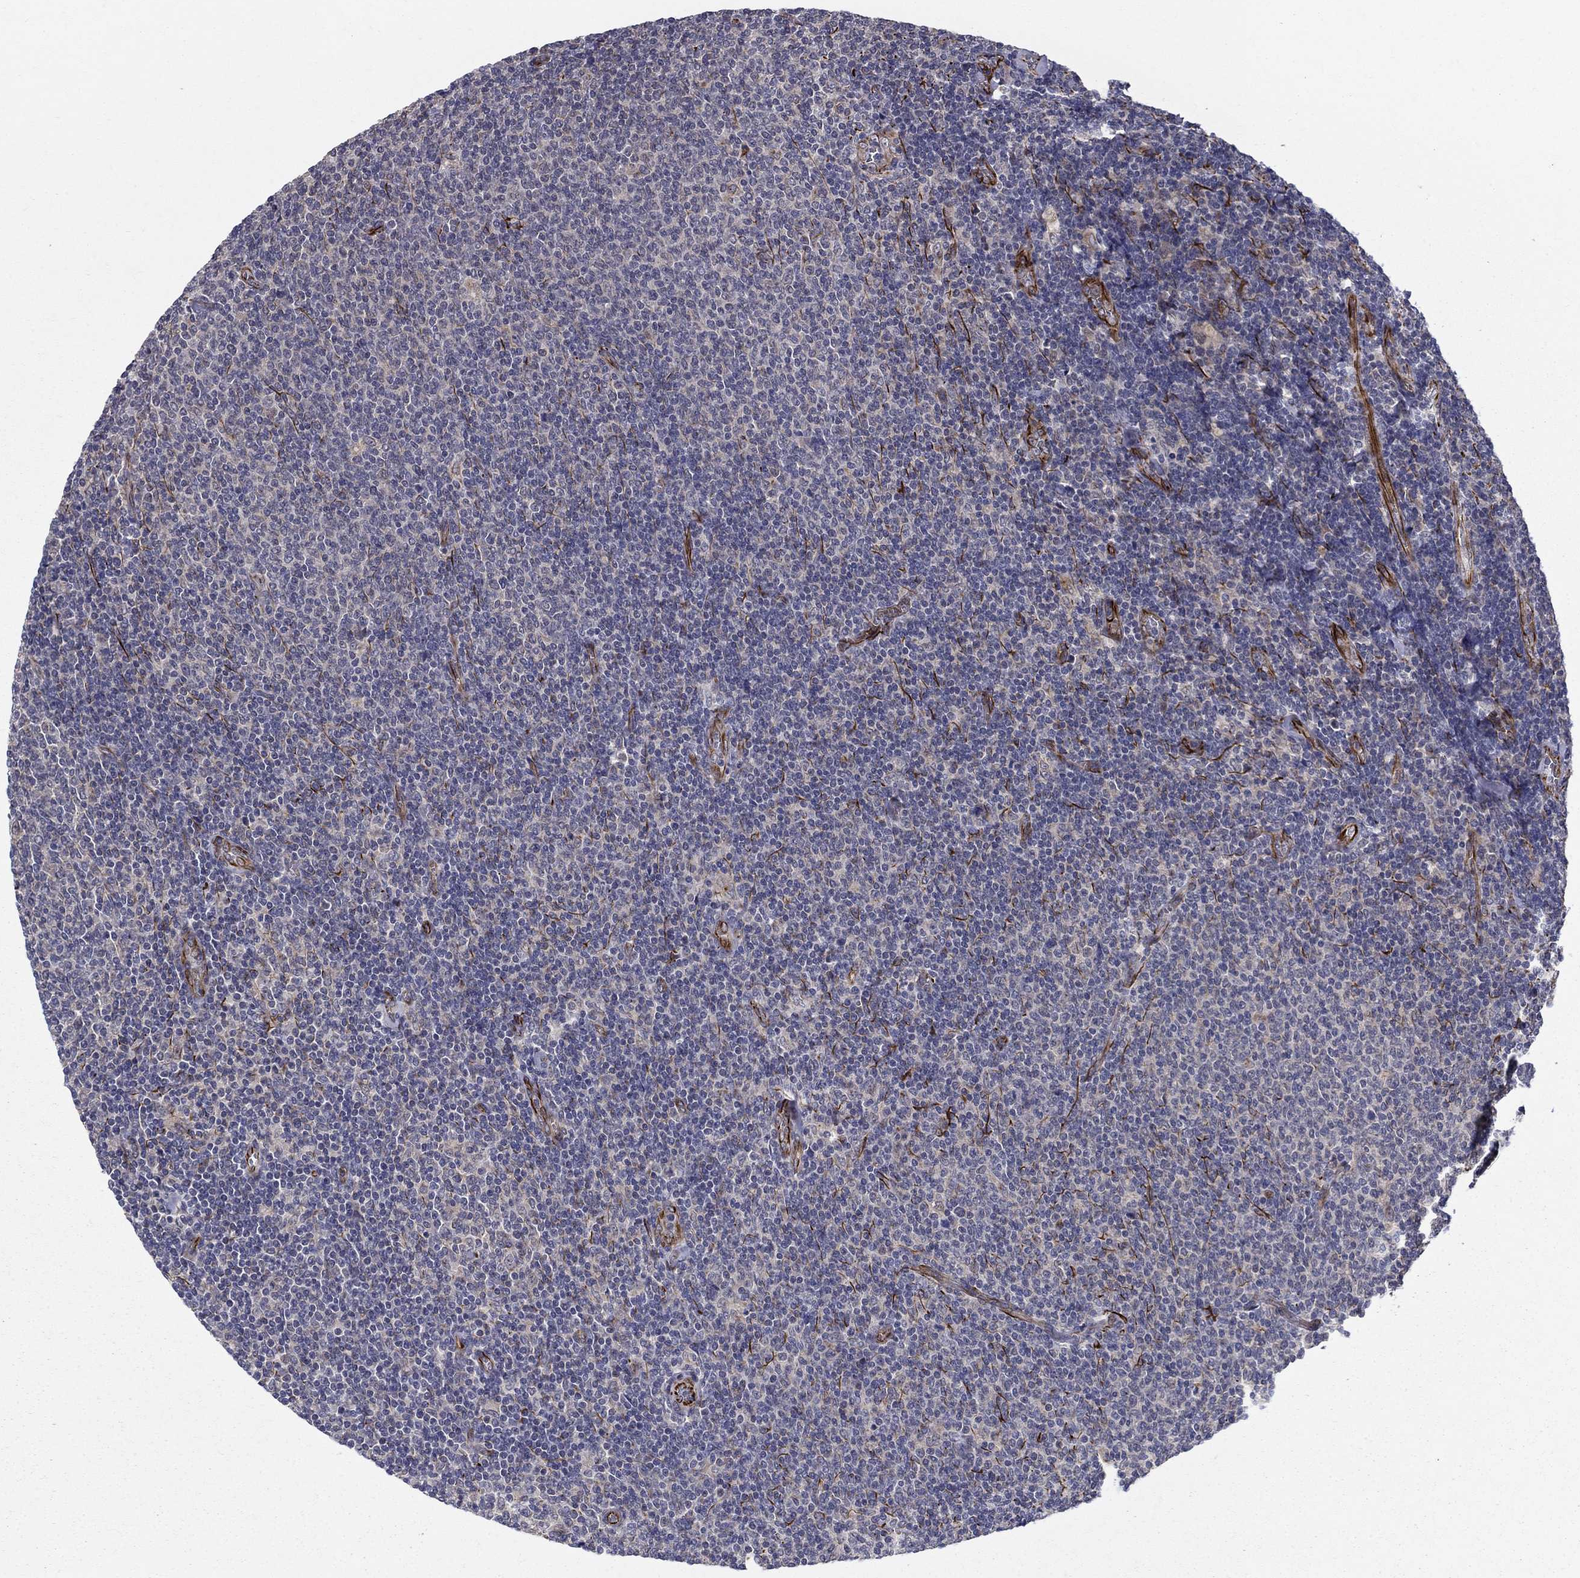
{"staining": {"intensity": "negative", "quantity": "none", "location": "none"}, "tissue": "lymphoma", "cell_type": "Tumor cells", "image_type": "cancer", "snomed": [{"axis": "morphology", "description": "Malignant lymphoma, non-Hodgkin's type, Low grade"}, {"axis": "topography", "description": "Lymph node"}], "caption": "This is a micrograph of IHC staining of low-grade malignant lymphoma, non-Hodgkin's type, which shows no staining in tumor cells.", "gene": "LACTB2", "patient": {"sex": "male", "age": 52}}